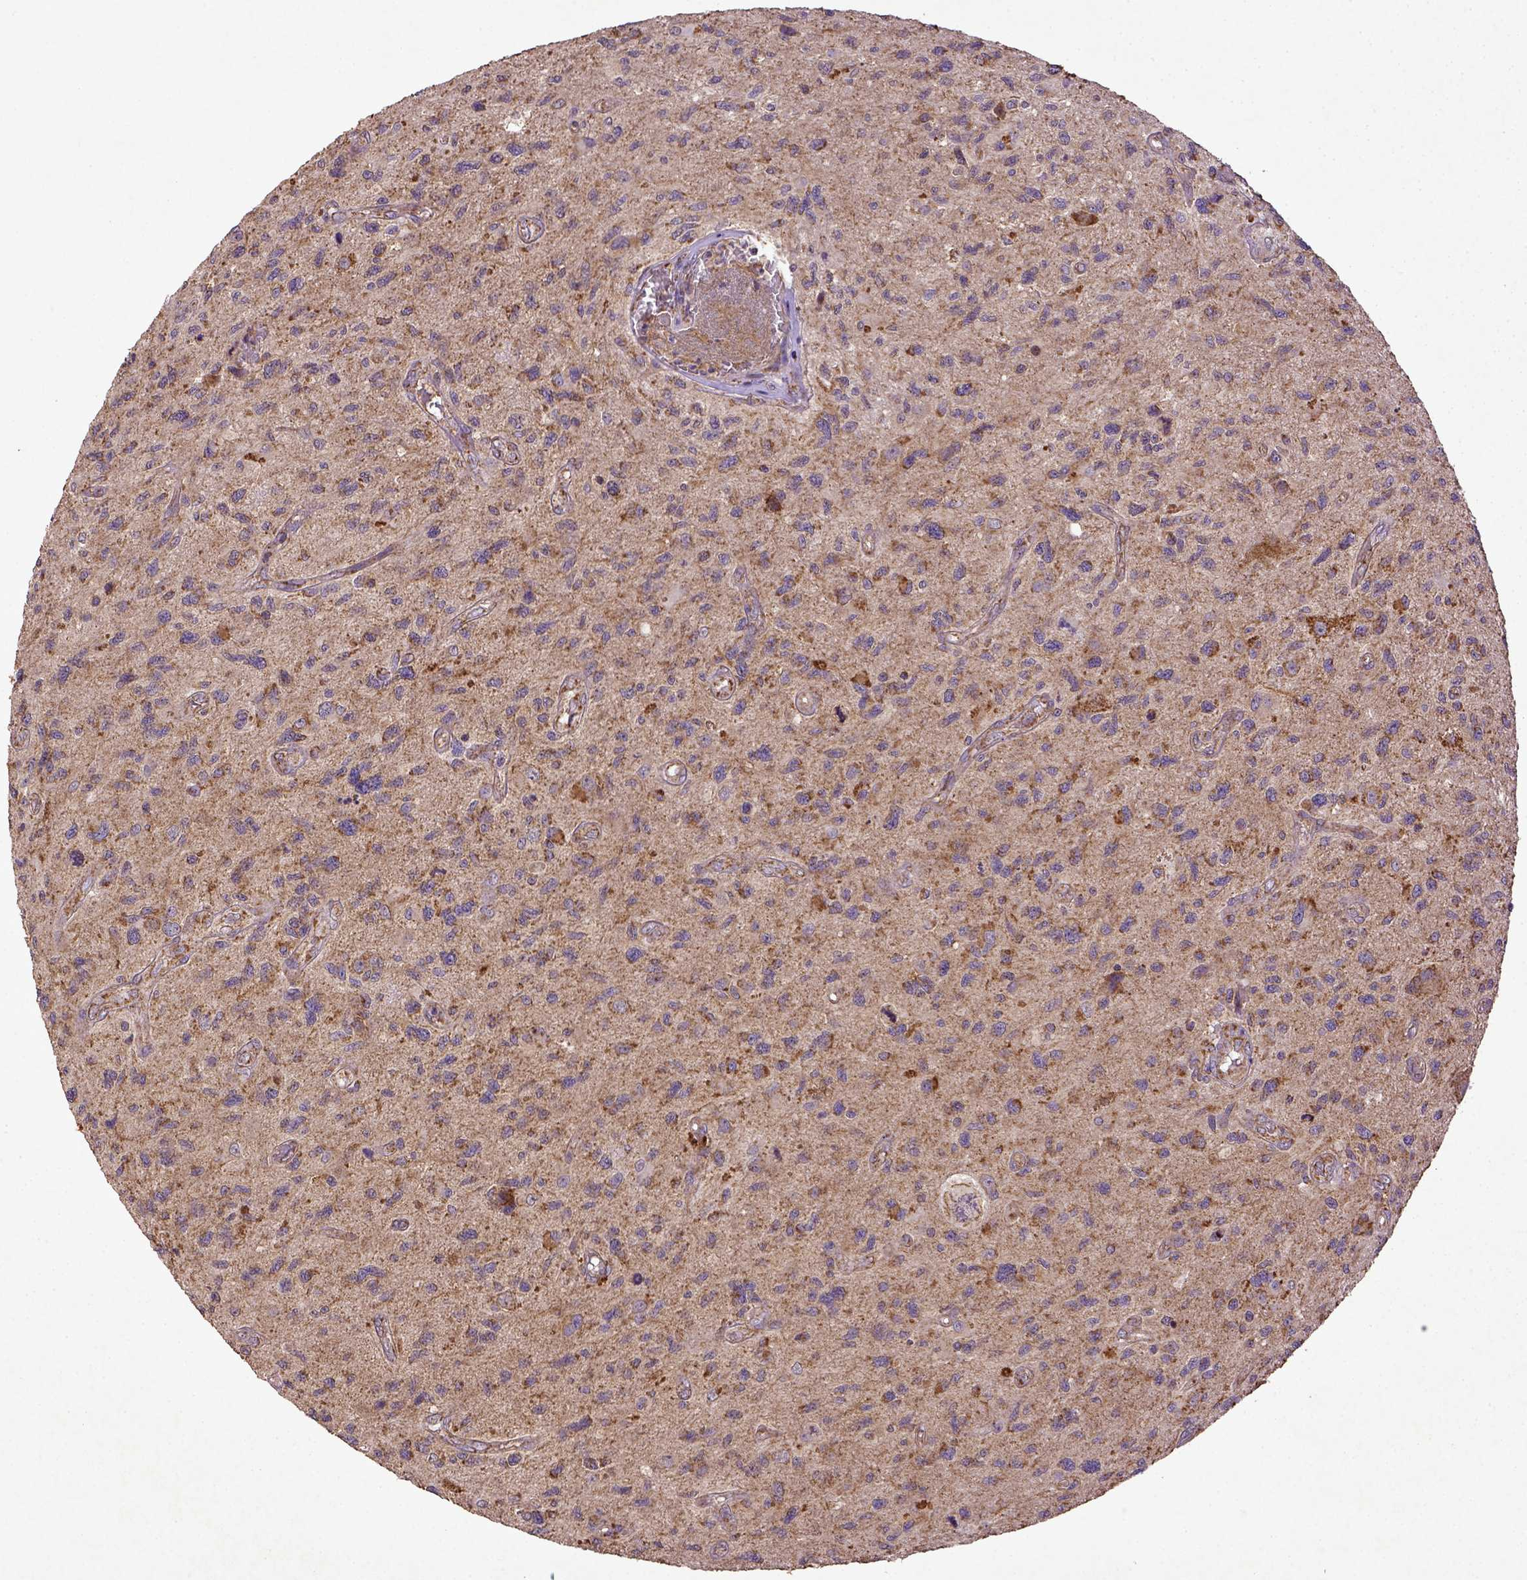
{"staining": {"intensity": "moderate", "quantity": "25%-75%", "location": "cytoplasmic/membranous"}, "tissue": "glioma", "cell_type": "Tumor cells", "image_type": "cancer", "snomed": [{"axis": "morphology", "description": "Glioma, malignant, NOS"}, {"axis": "morphology", "description": "Glioma, malignant, High grade"}, {"axis": "topography", "description": "Brain"}], "caption": "Glioma stained with immunohistochemistry shows moderate cytoplasmic/membranous positivity in approximately 25%-75% of tumor cells. The protein is stained brown, and the nuclei are stained in blue (DAB (3,3'-diaminobenzidine) IHC with brightfield microscopy, high magnification).", "gene": "MT-CO1", "patient": {"sex": "female", "age": 71}}